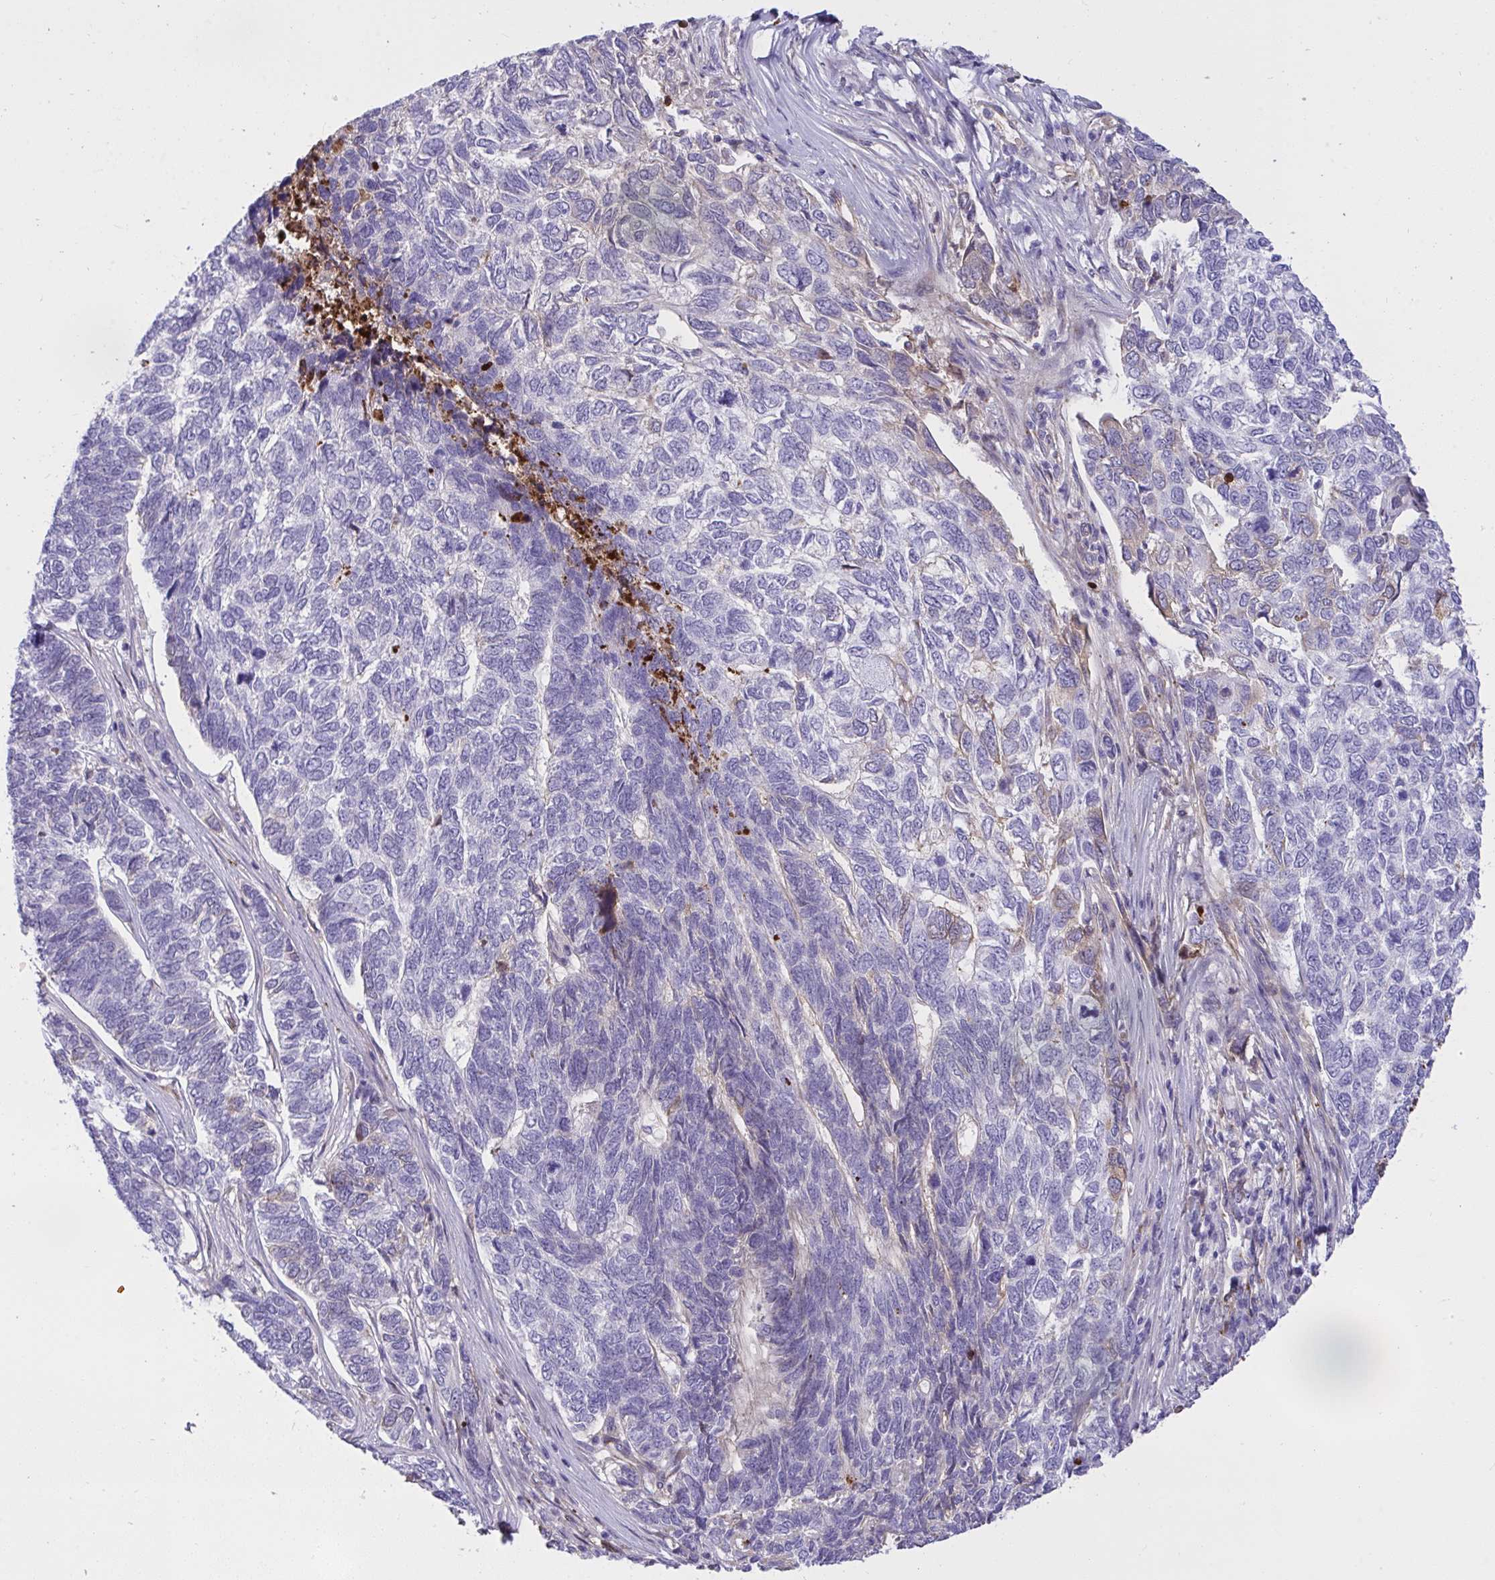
{"staining": {"intensity": "negative", "quantity": "none", "location": "none"}, "tissue": "skin cancer", "cell_type": "Tumor cells", "image_type": "cancer", "snomed": [{"axis": "morphology", "description": "Basal cell carcinoma"}, {"axis": "topography", "description": "Skin"}], "caption": "Immunohistochemical staining of human basal cell carcinoma (skin) exhibits no significant staining in tumor cells.", "gene": "F2", "patient": {"sex": "female", "age": 65}}